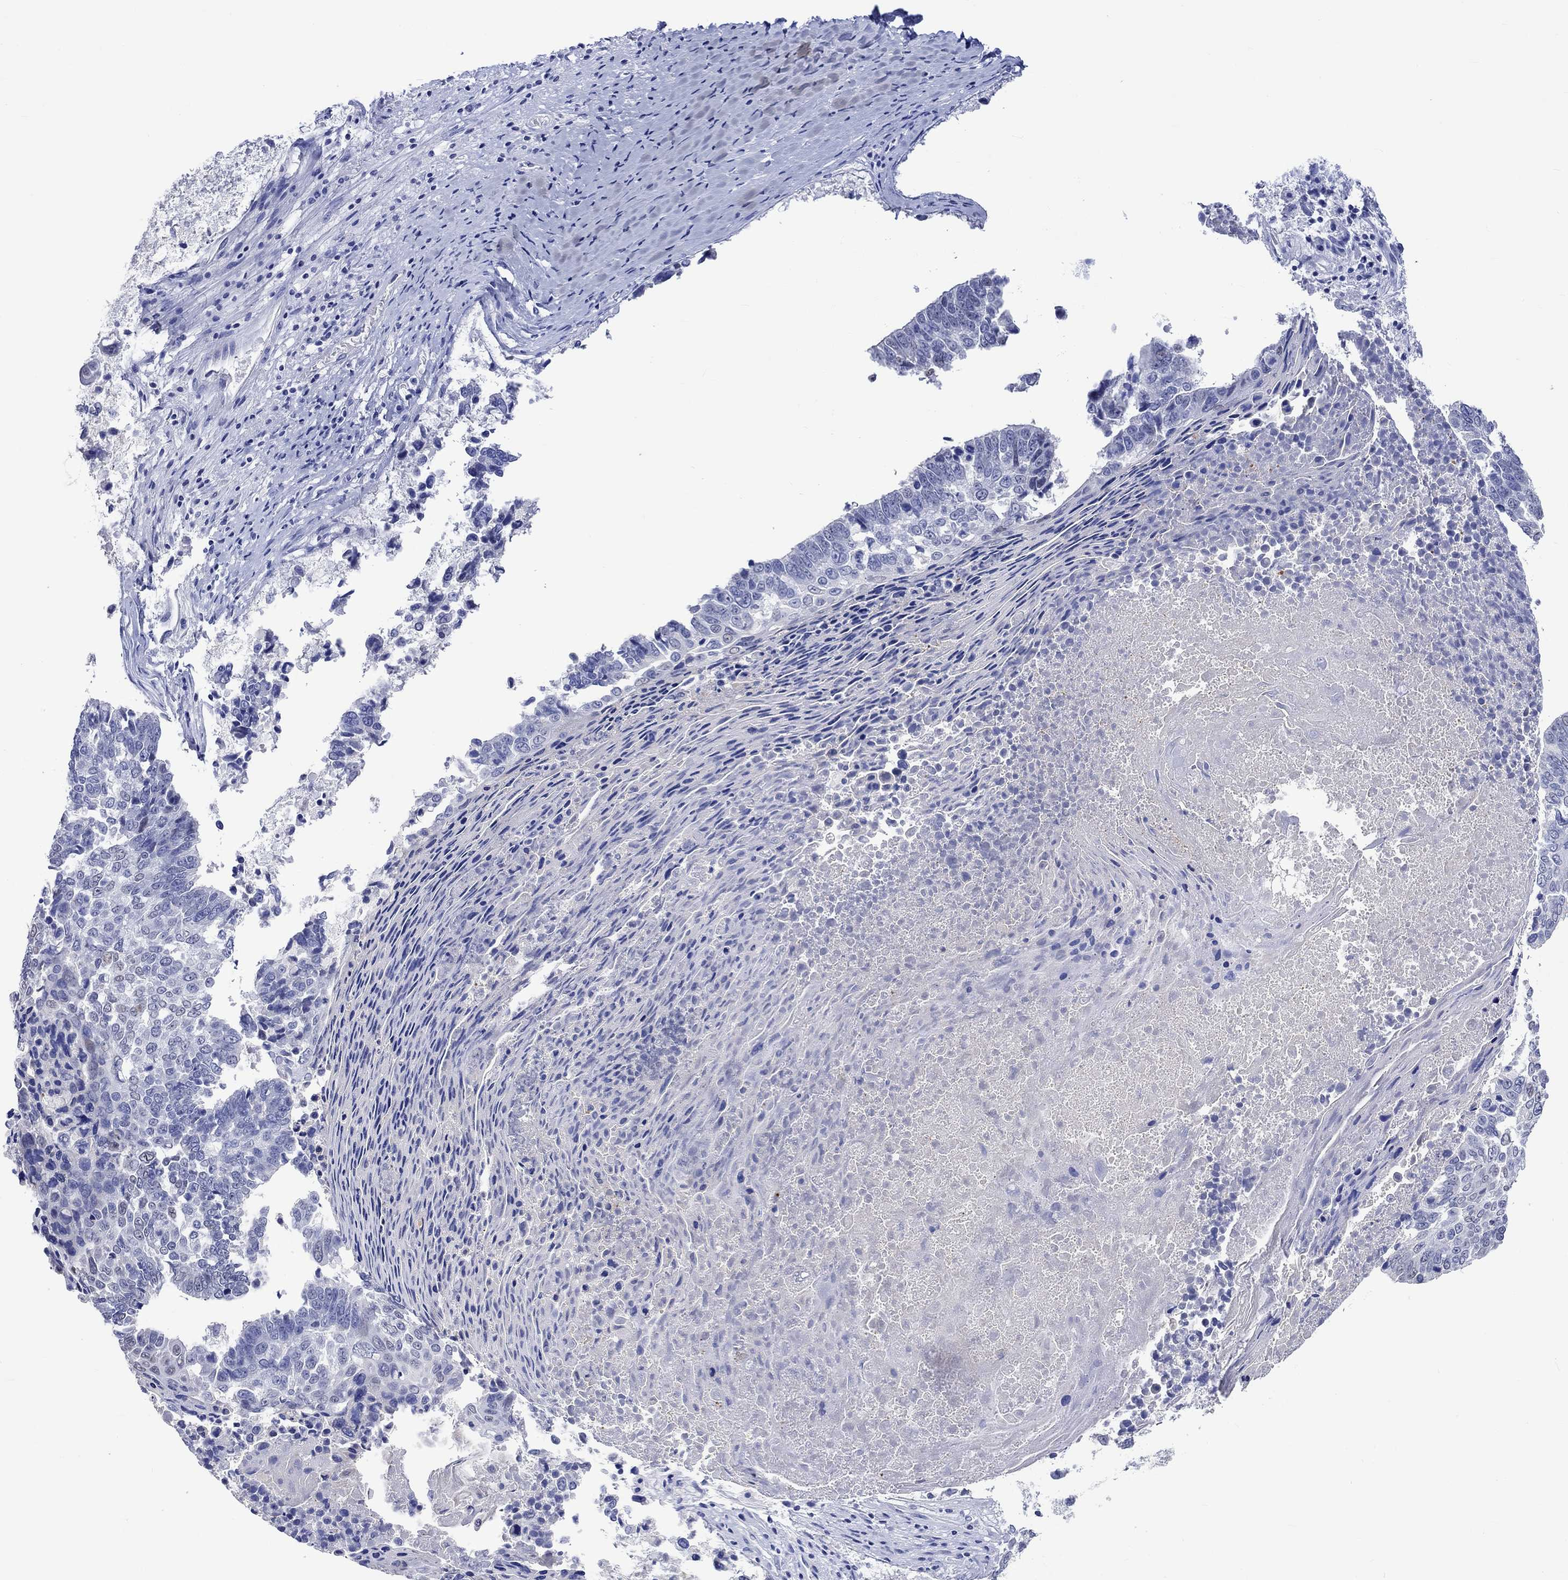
{"staining": {"intensity": "negative", "quantity": "none", "location": "none"}, "tissue": "lung cancer", "cell_type": "Tumor cells", "image_type": "cancer", "snomed": [{"axis": "morphology", "description": "Squamous cell carcinoma, NOS"}, {"axis": "topography", "description": "Lung"}], "caption": "A photomicrograph of human squamous cell carcinoma (lung) is negative for staining in tumor cells.", "gene": "KLHL35", "patient": {"sex": "male", "age": 73}}